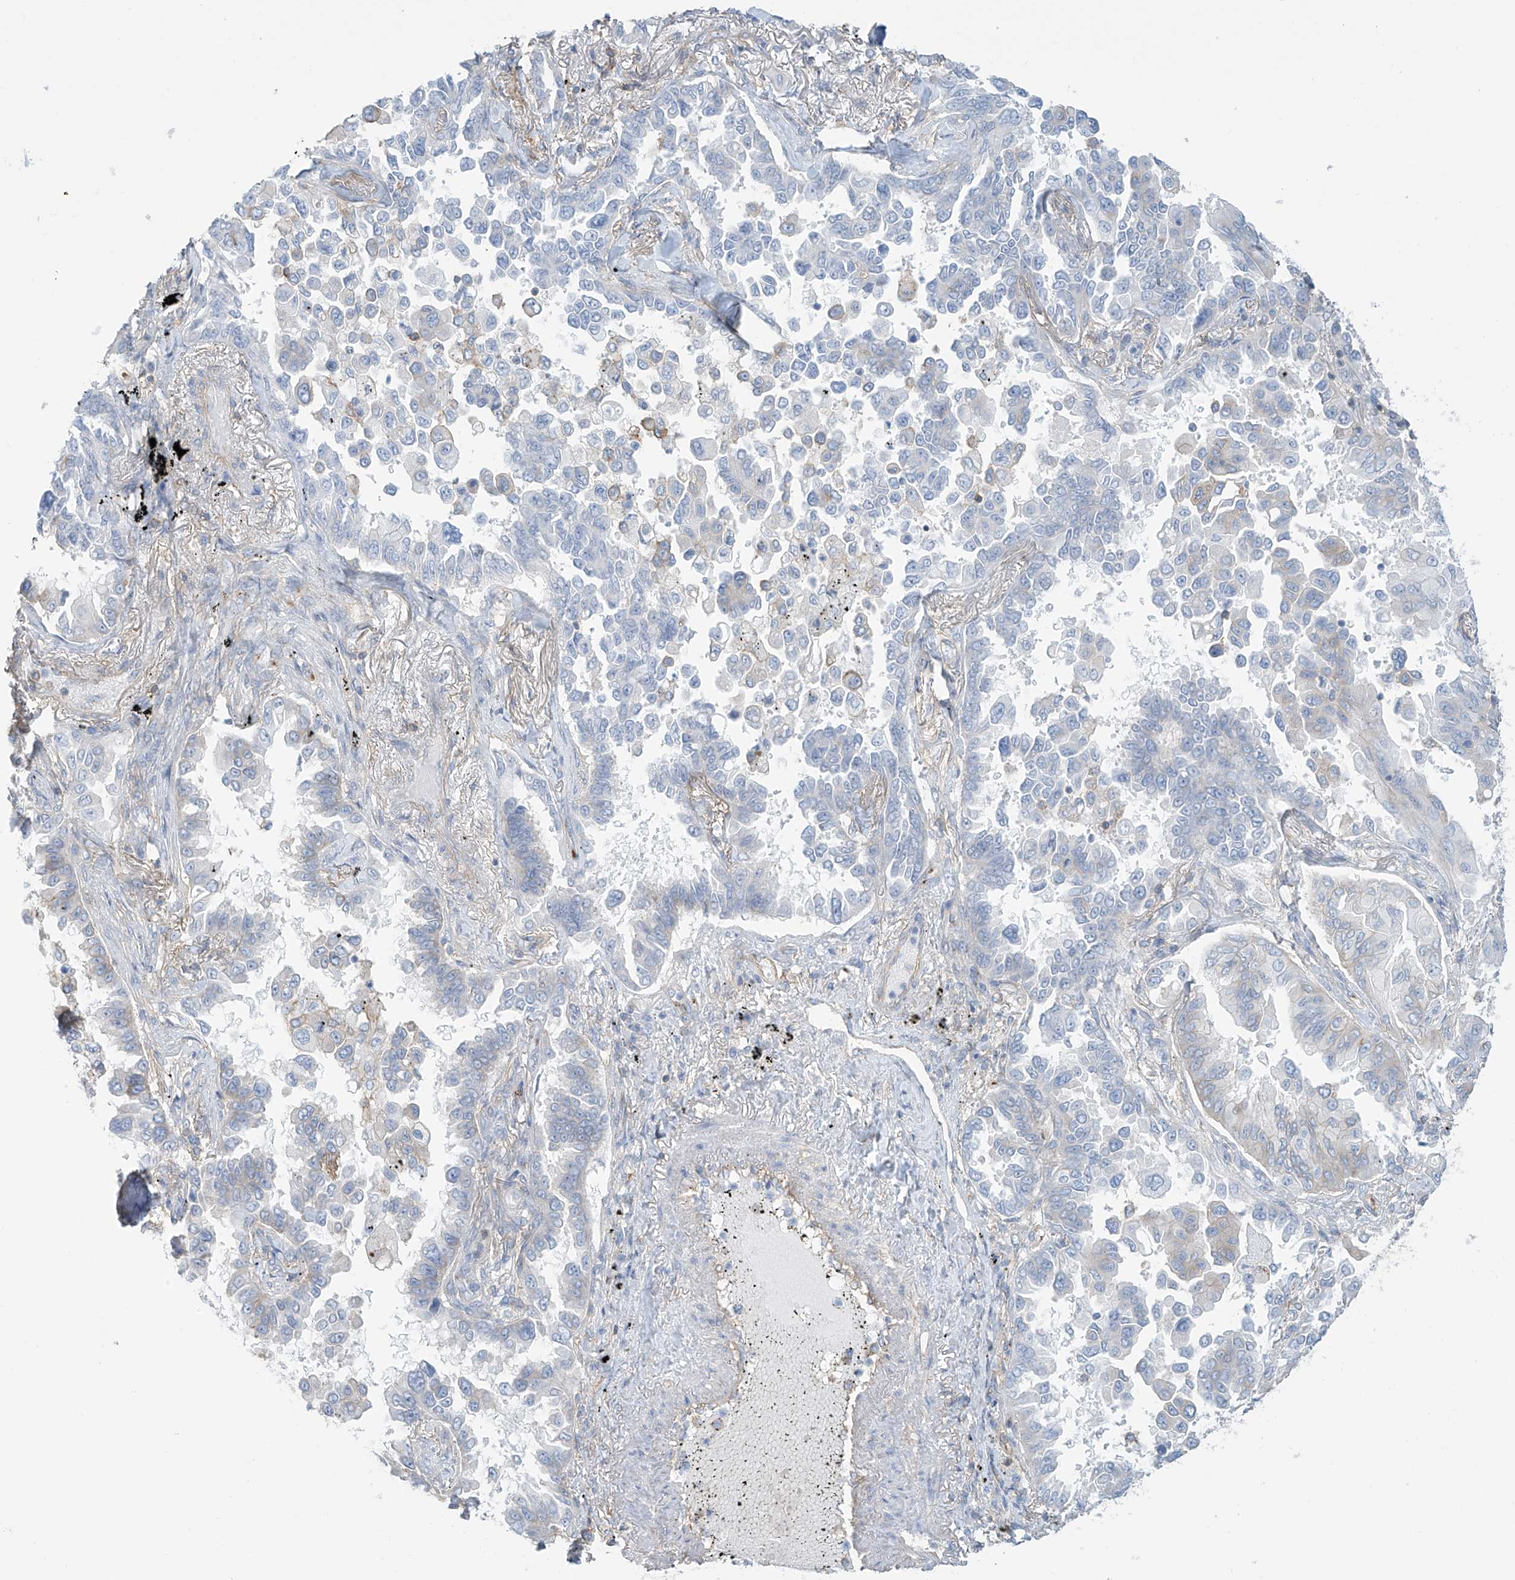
{"staining": {"intensity": "negative", "quantity": "none", "location": "none"}, "tissue": "lung cancer", "cell_type": "Tumor cells", "image_type": "cancer", "snomed": [{"axis": "morphology", "description": "Adenocarcinoma, NOS"}, {"axis": "topography", "description": "Lung"}], "caption": "This photomicrograph is of lung adenocarcinoma stained with IHC to label a protein in brown with the nuclei are counter-stained blue. There is no positivity in tumor cells. (IHC, brightfield microscopy, high magnification).", "gene": "ZNF846", "patient": {"sex": "female", "age": 67}}